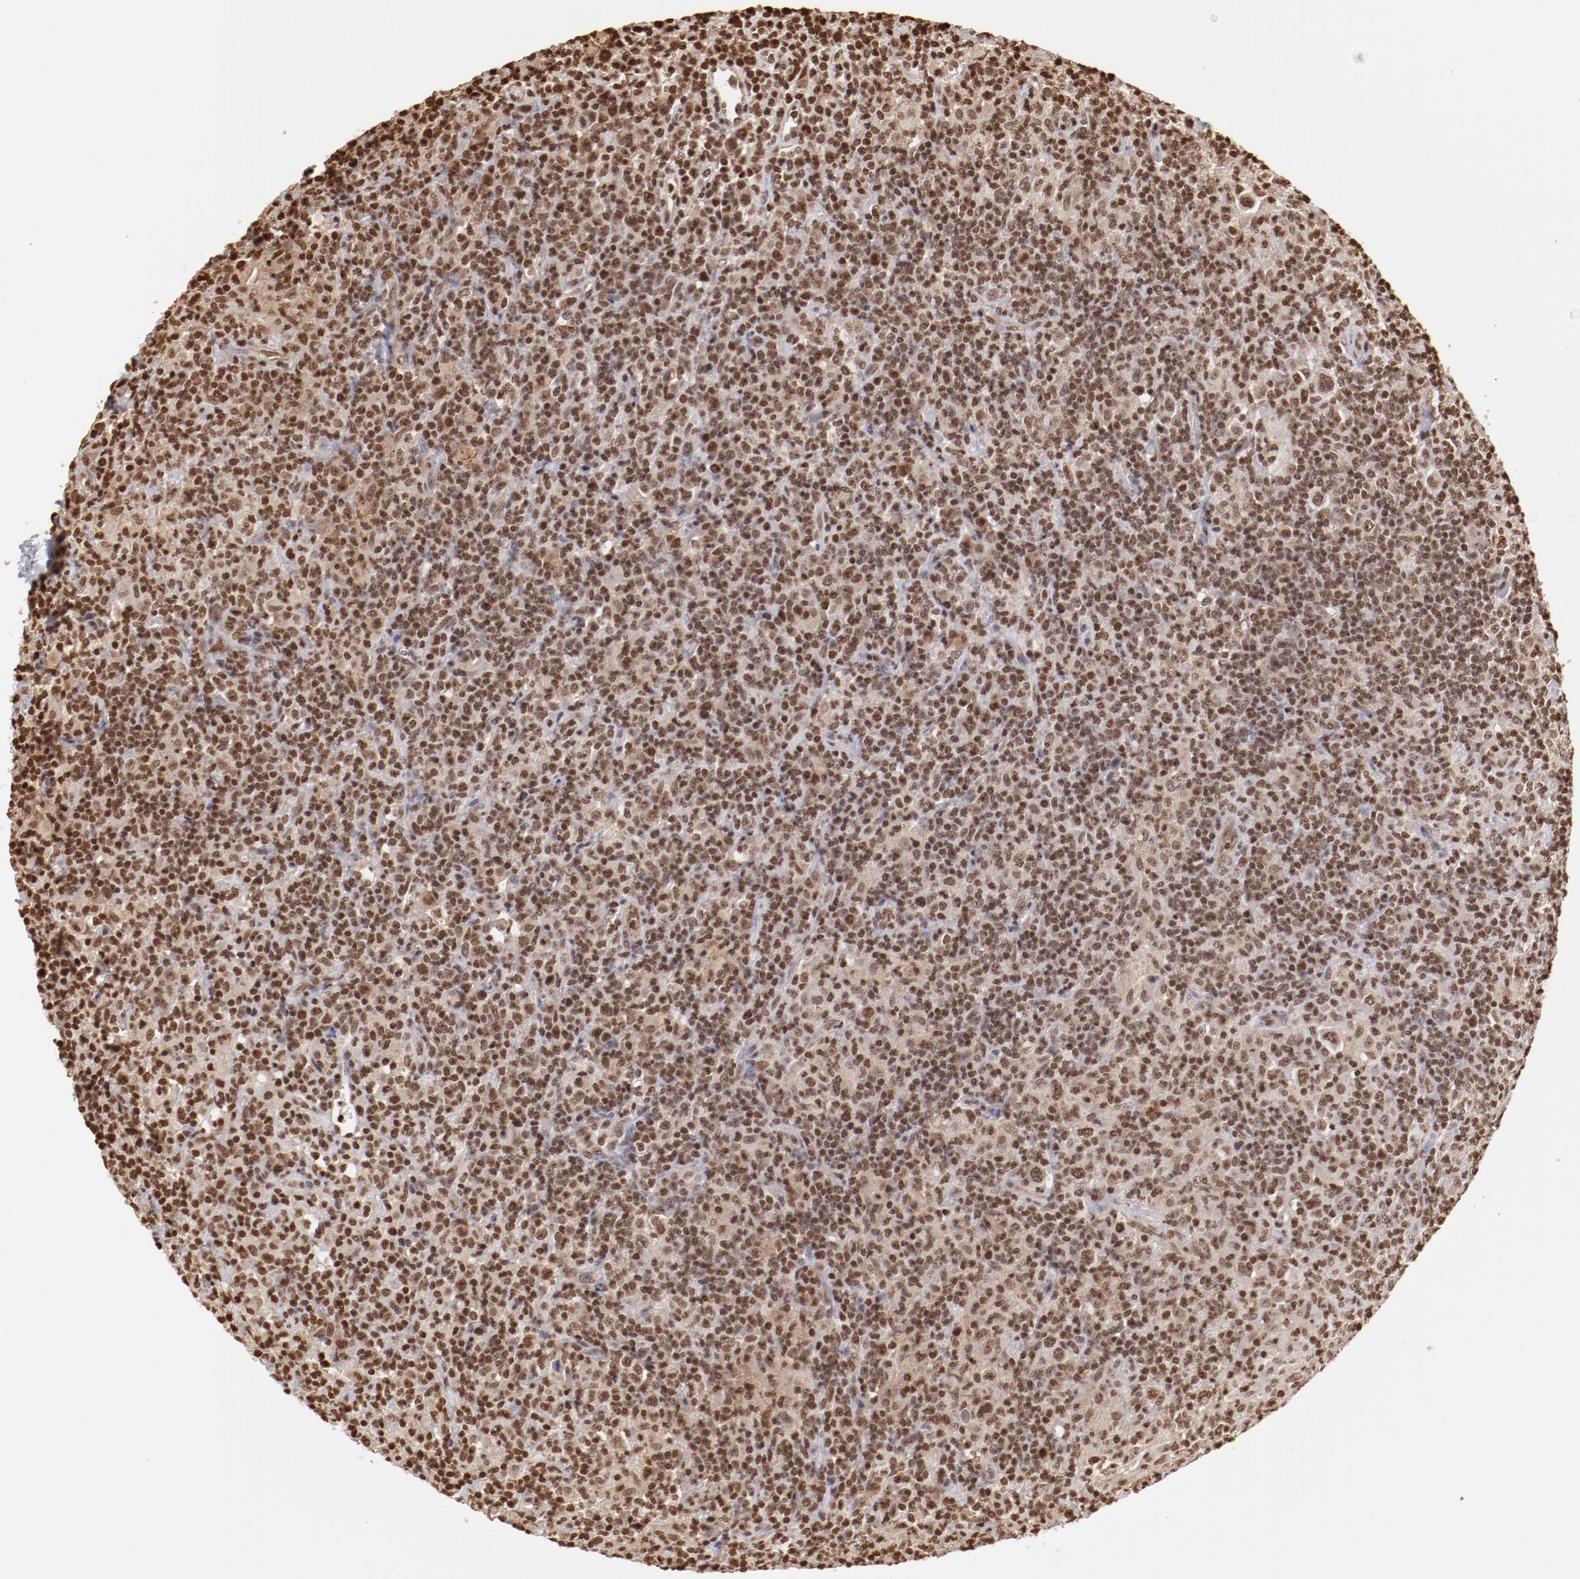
{"staining": {"intensity": "moderate", "quantity": ">75%", "location": "nuclear"}, "tissue": "lymphoma", "cell_type": "Tumor cells", "image_type": "cancer", "snomed": [{"axis": "morphology", "description": "Hodgkin's disease, NOS"}, {"axis": "topography", "description": "Lymph node"}], "caption": "A high-resolution image shows immunohistochemistry staining of Hodgkin's disease, which shows moderate nuclear positivity in about >75% of tumor cells. (DAB IHC, brown staining for protein, blue staining for nuclei).", "gene": "ABL2", "patient": {"sex": "male", "age": 65}}